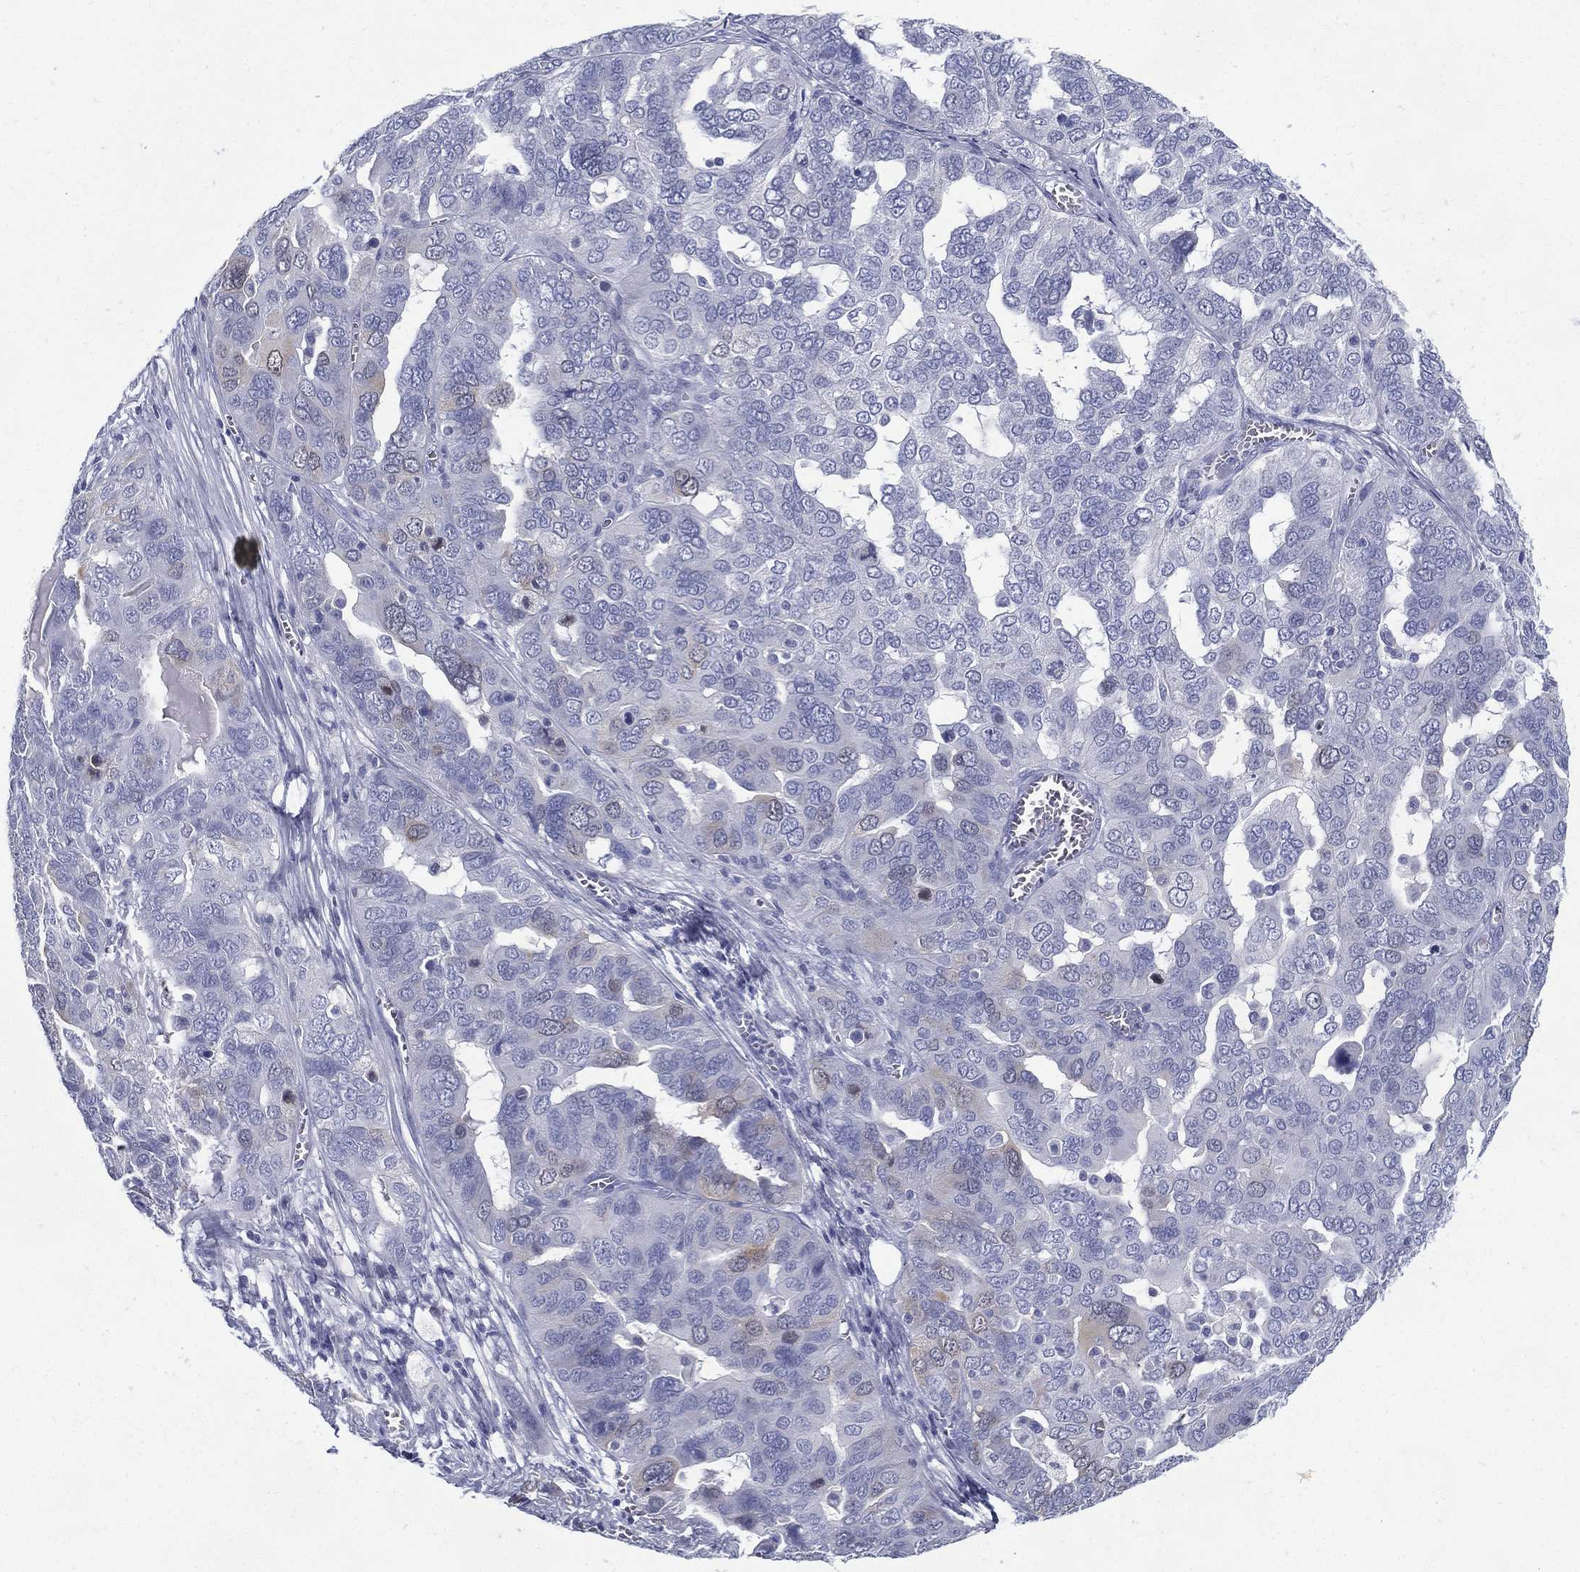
{"staining": {"intensity": "negative", "quantity": "none", "location": "none"}, "tissue": "ovarian cancer", "cell_type": "Tumor cells", "image_type": "cancer", "snomed": [{"axis": "morphology", "description": "Carcinoma, endometroid"}, {"axis": "topography", "description": "Soft tissue"}, {"axis": "topography", "description": "Ovary"}], "caption": "Immunohistochemistry (IHC) of ovarian endometroid carcinoma exhibits no positivity in tumor cells.", "gene": "KIF2C", "patient": {"sex": "female", "age": 52}}